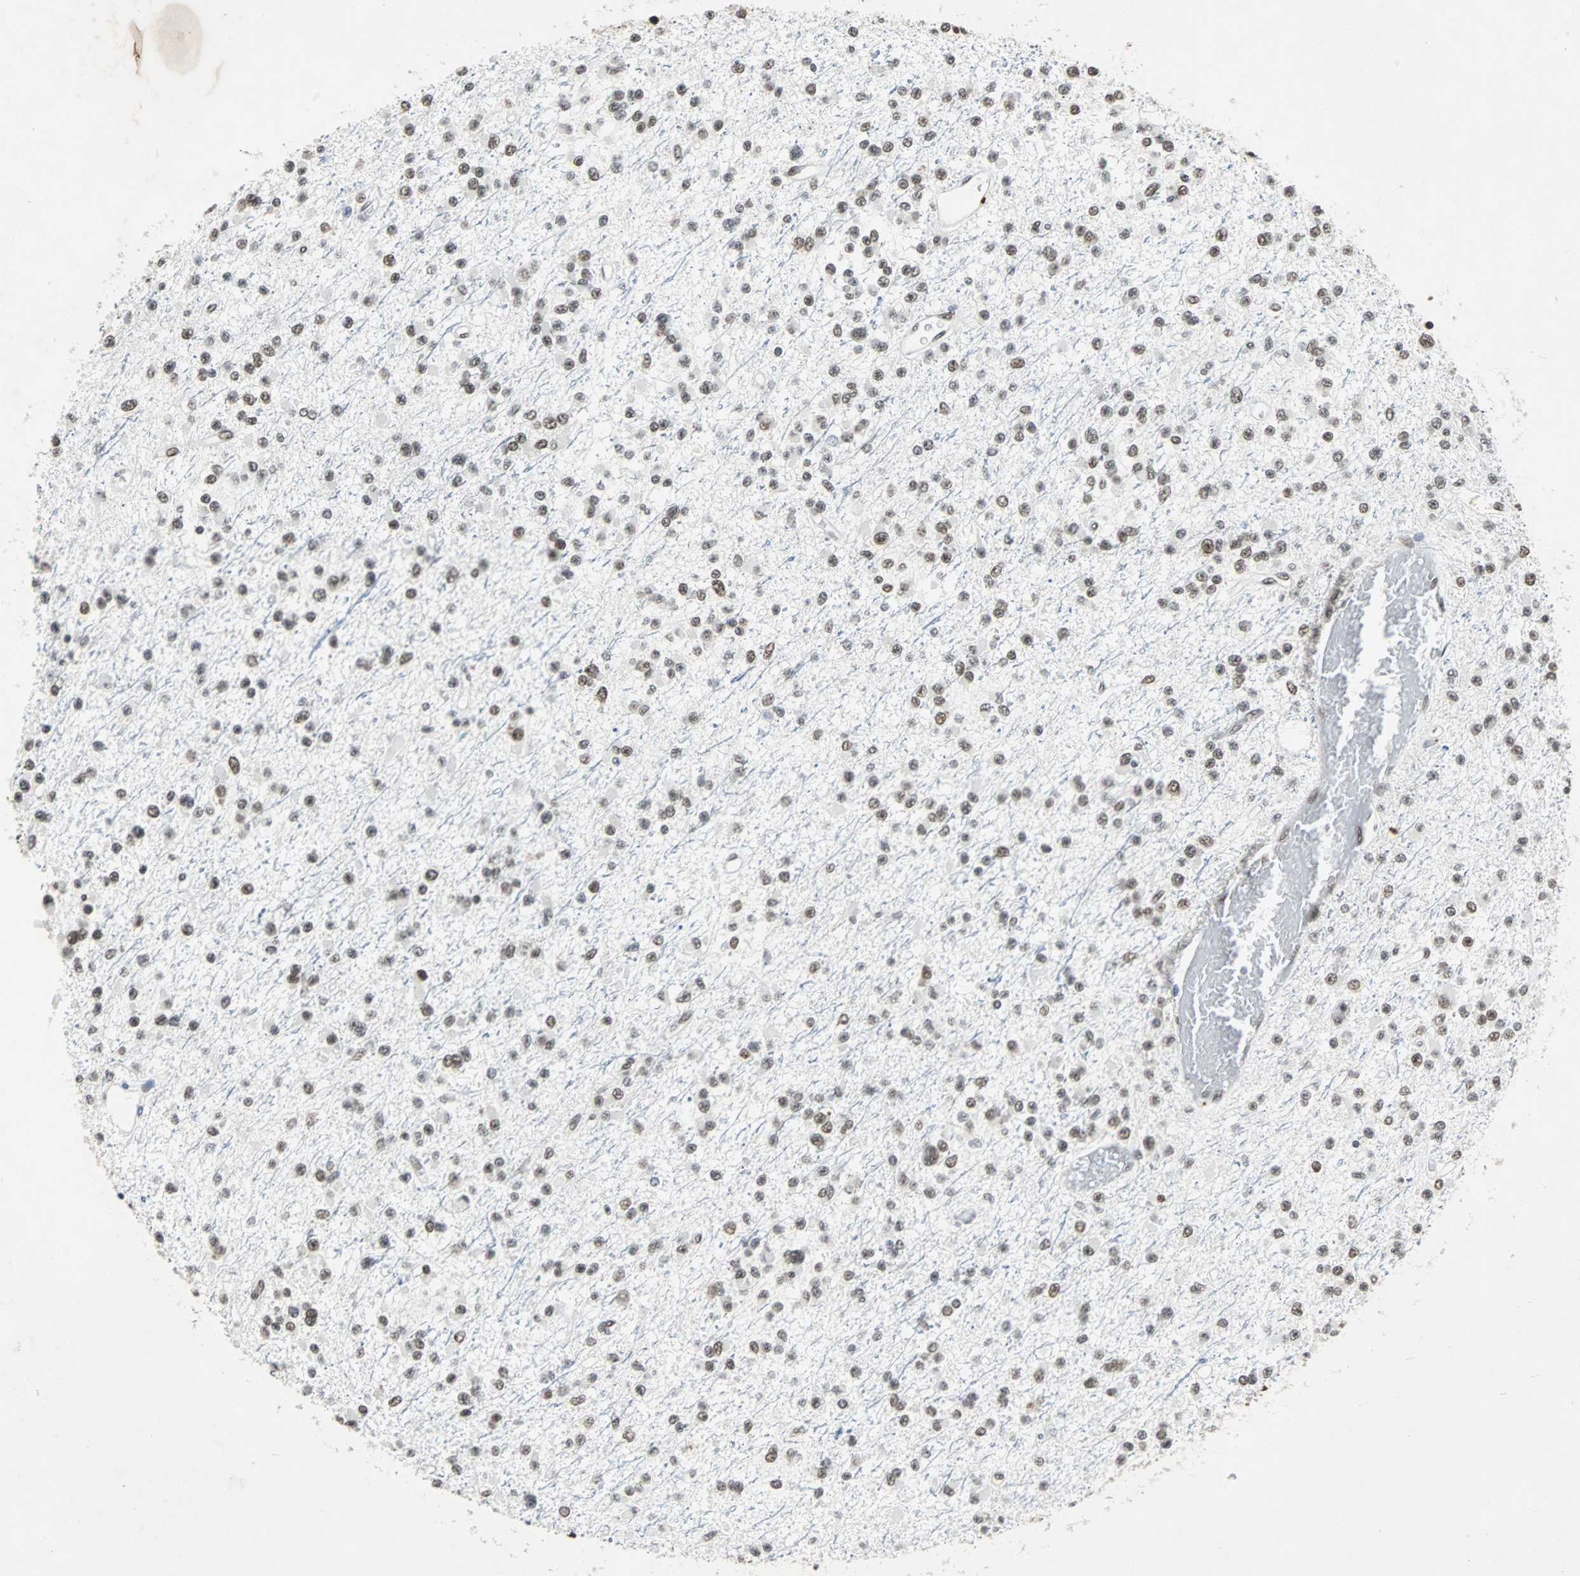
{"staining": {"intensity": "moderate", "quantity": ">75%", "location": "nuclear"}, "tissue": "glioma", "cell_type": "Tumor cells", "image_type": "cancer", "snomed": [{"axis": "morphology", "description": "Glioma, malignant, Low grade"}, {"axis": "topography", "description": "Brain"}], "caption": "An image of glioma stained for a protein exhibits moderate nuclear brown staining in tumor cells. (DAB (3,3'-diaminobenzidine) IHC with brightfield microscopy, high magnification).", "gene": "GATAD2A", "patient": {"sex": "female", "age": 22}}